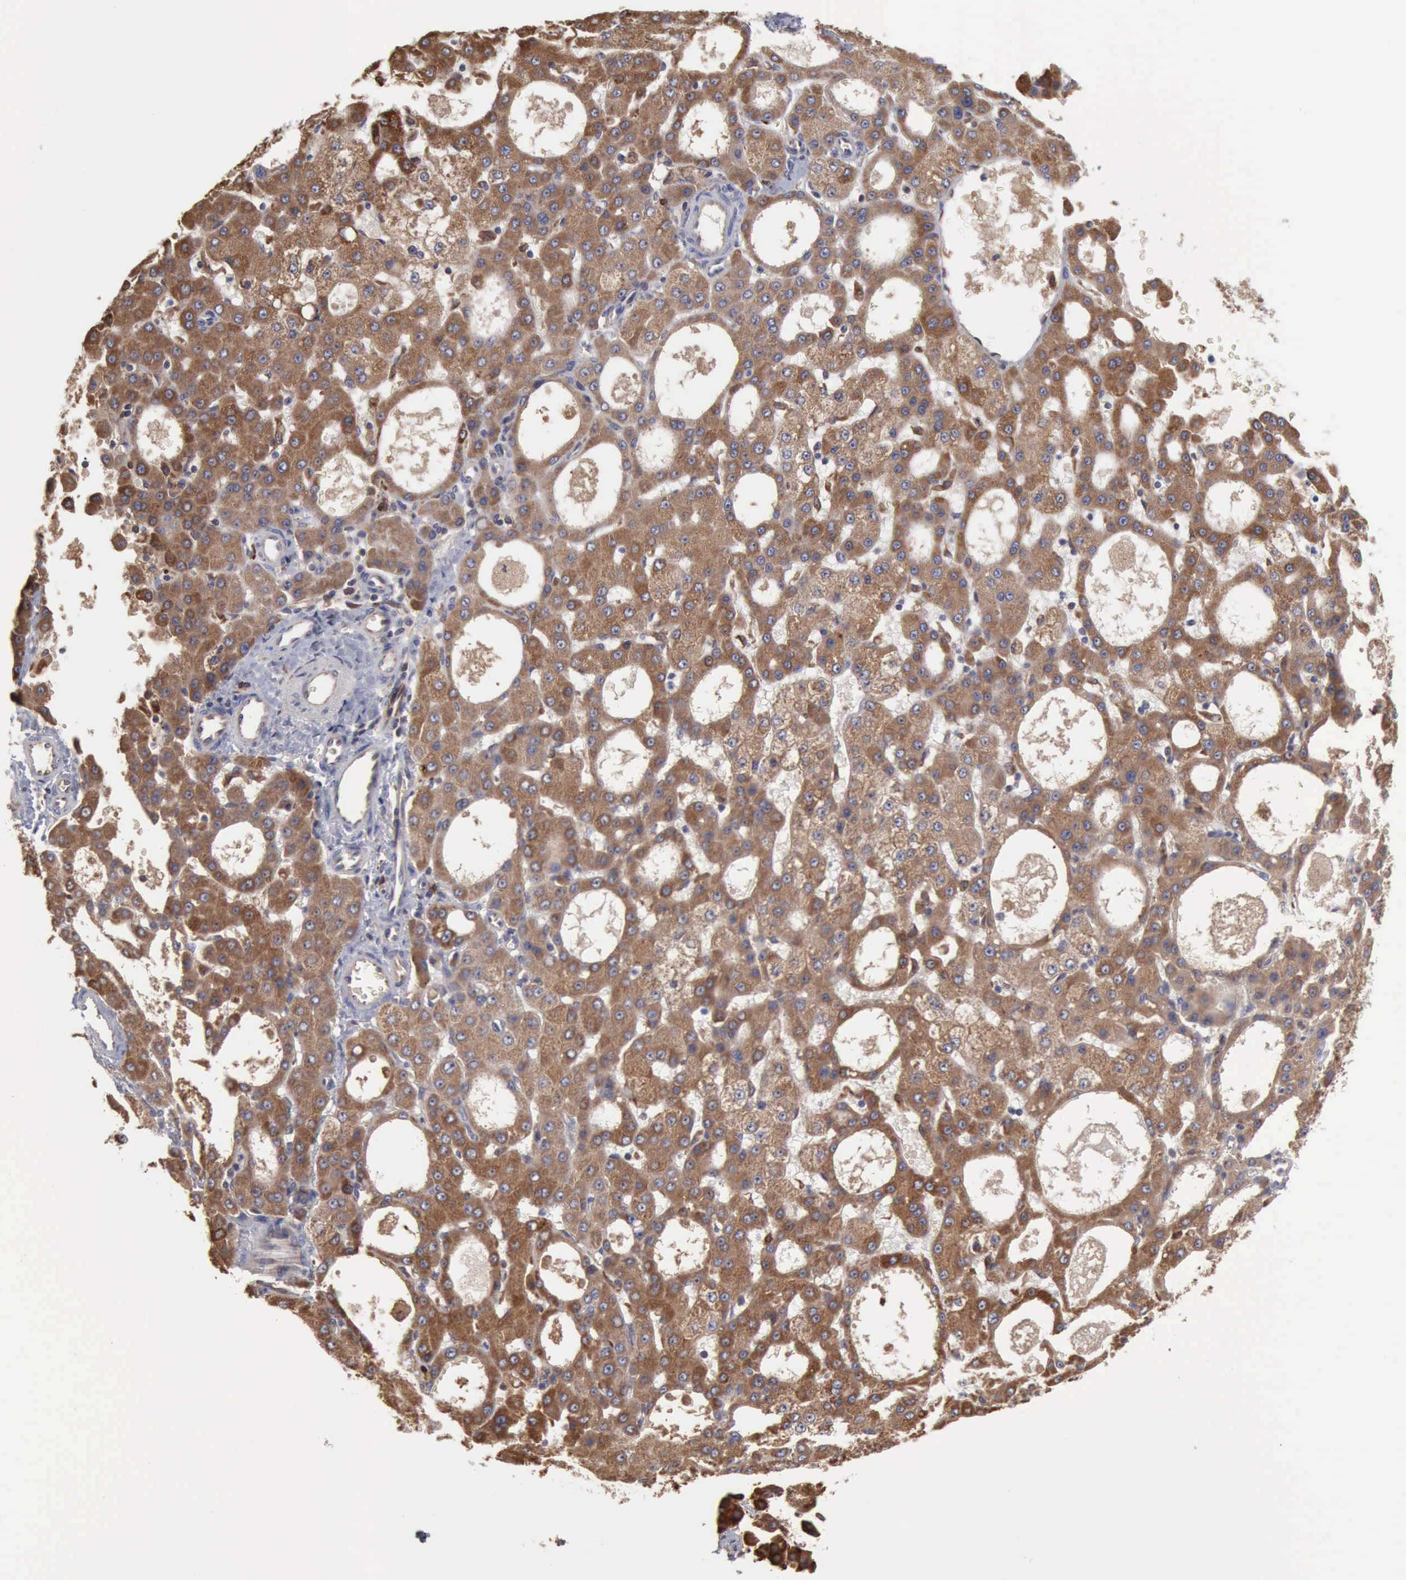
{"staining": {"intensity": "moderate", "quantity": ">75%", "location": "cytoplasmic/membranous"}, "tissue": "liver cancer", "cell_type": "Tumor cells", "image_type": "cancer", "snomed": [{"axis": "morphology", "description": "Carcinoma, Hepatocellular, NOS"}, {"axis": "topography", "description": "Liver"}], "caption": "Protein expression analysis of liver cancer demonstrates moderate cytoplasmic/membranous staining in about >75% of tumor cells. (Brightfield microscopy of DAB IHC at high magnification).", "gene": "APOL2", "patient": {"sex": "male", "age": 47}}